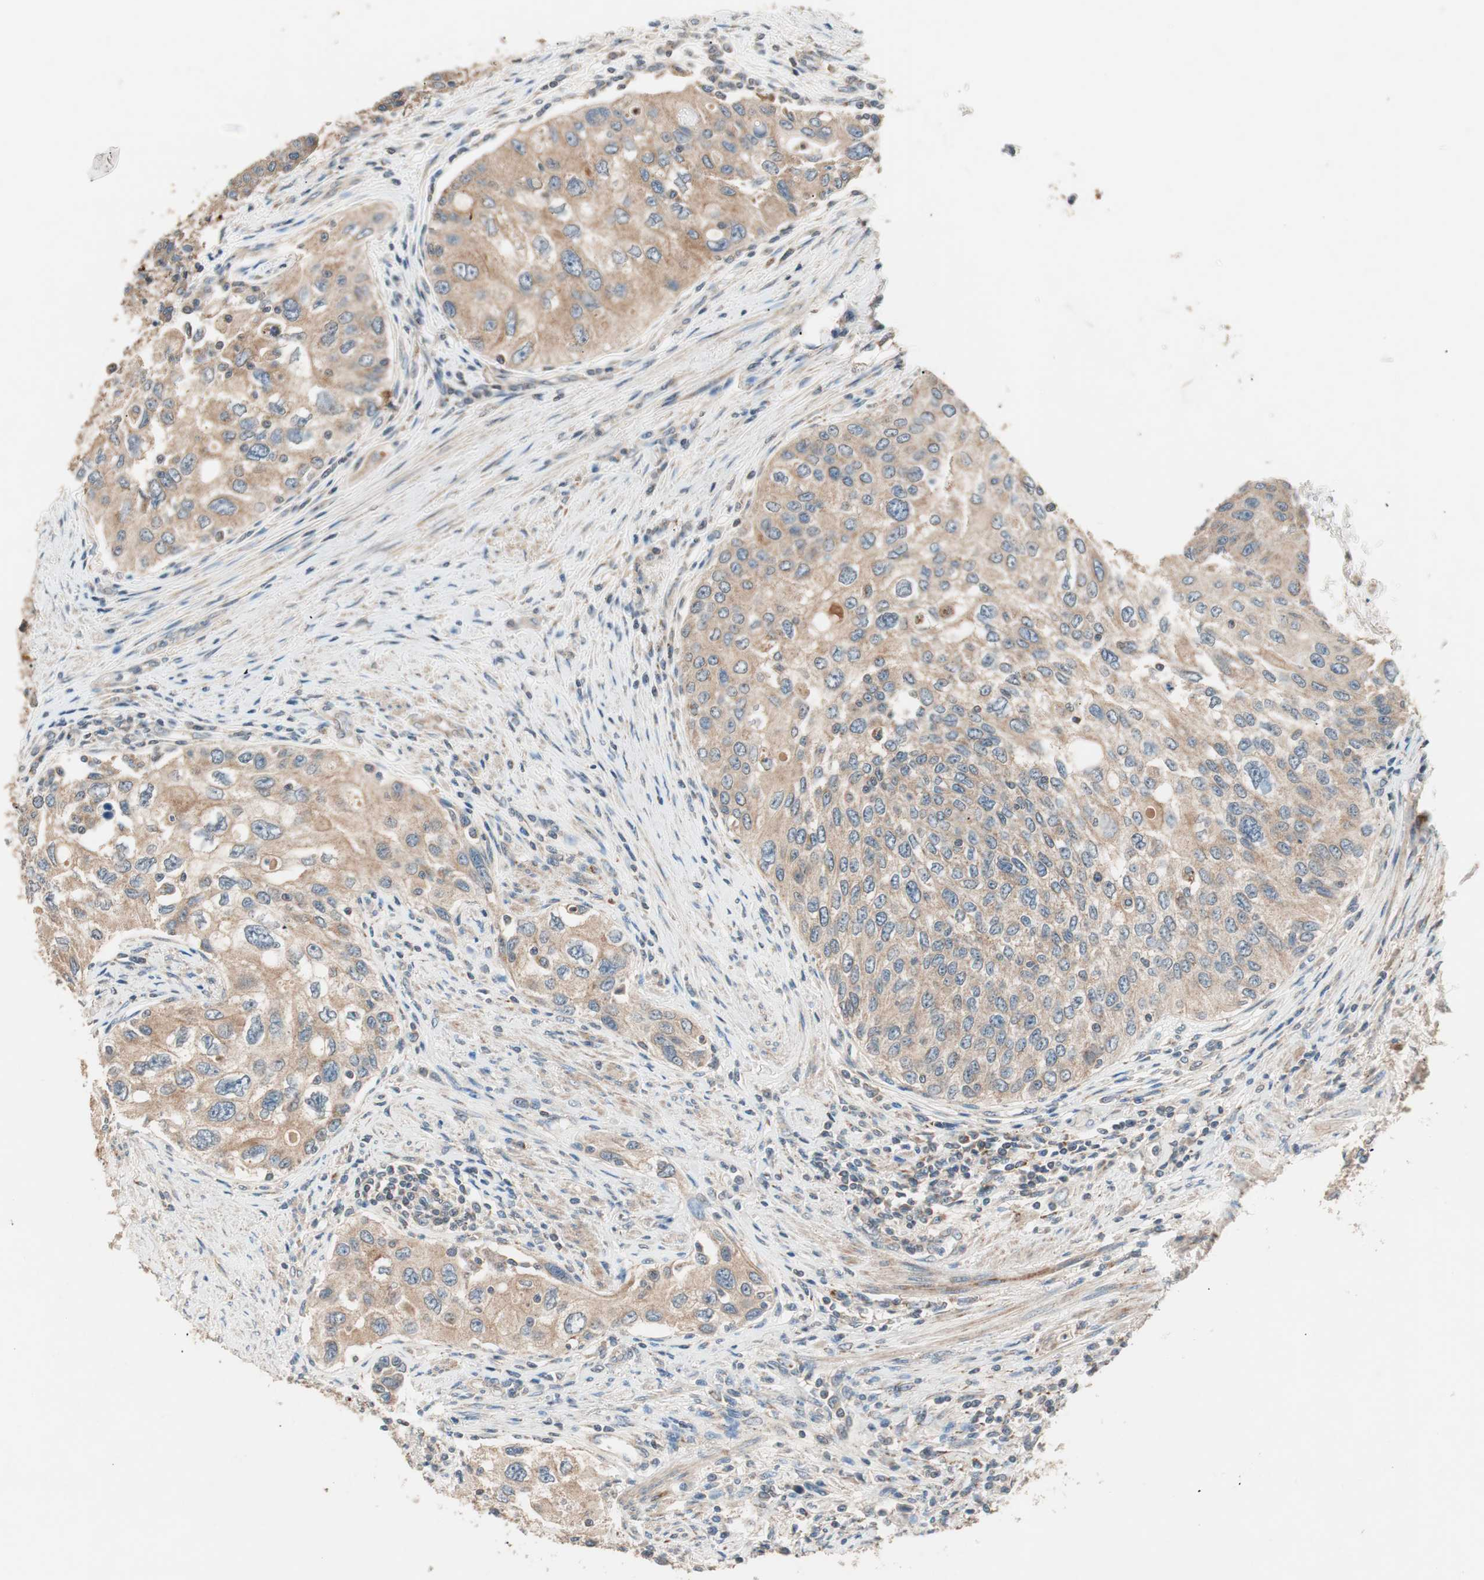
{"staining": {"intensity": "moderate", "quantity": ">75%", "location": "cytoplasmic/membranous"}, "tissue": "urothelial cancer", "cell_type": "Tumor cells", "image_type": "cancer", "snomed": [{"axis": "morphology", "description": "Urothelial carcinoma, High grade"}, {"axis": "topography", "description": "Urinary bladder"}], "caption": "A micrograph of urothelial cancer stained for a protein exhibits moderate cytoplasmic/membranous brown staining in tumor cells.", "gene": "HPN", "patient": {"sex": "female", "age": 56}}